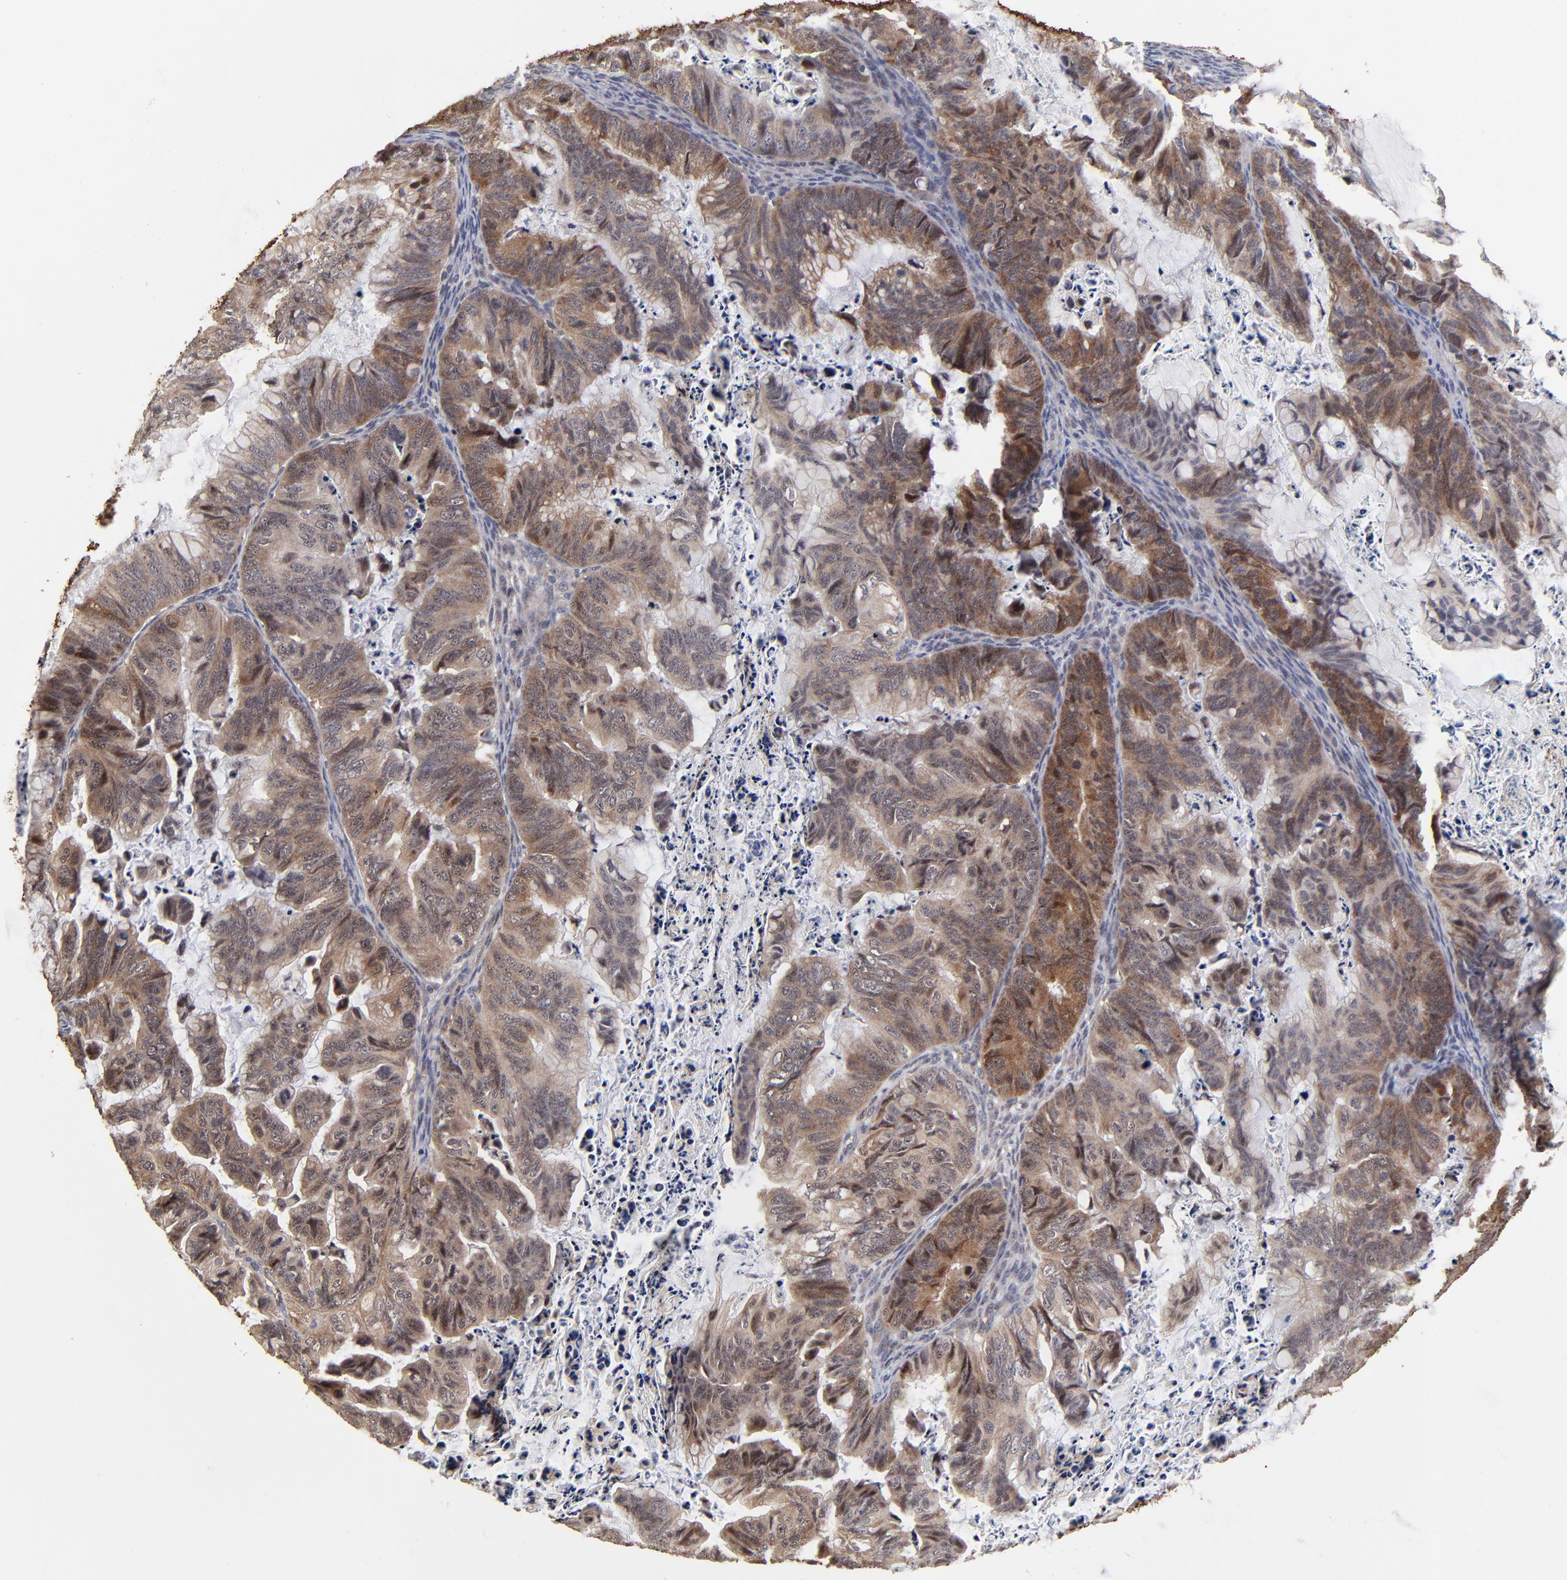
{"staining": {"intensity": "moderate", "quantity": ">75%", "location": "cytoplasmic/membranous"}, "tissue": "ovarian cancer", "cell_type": "Tumor cells", "image_type": "cancer", "snomed": [{"axis": "morphology", "description": "Cystadenocarcinoma, mucinous, NOS"}, {"axis": "topography", "description": "Ovary"}], "caption": "Ovarian cancer stained with immunohistochemistry reveals moderate cytoplasmic/membranous positivity in about >75% of tumor cells.", "gene": "FRMD8", "patient": {"sex": "female", "age": 36}}